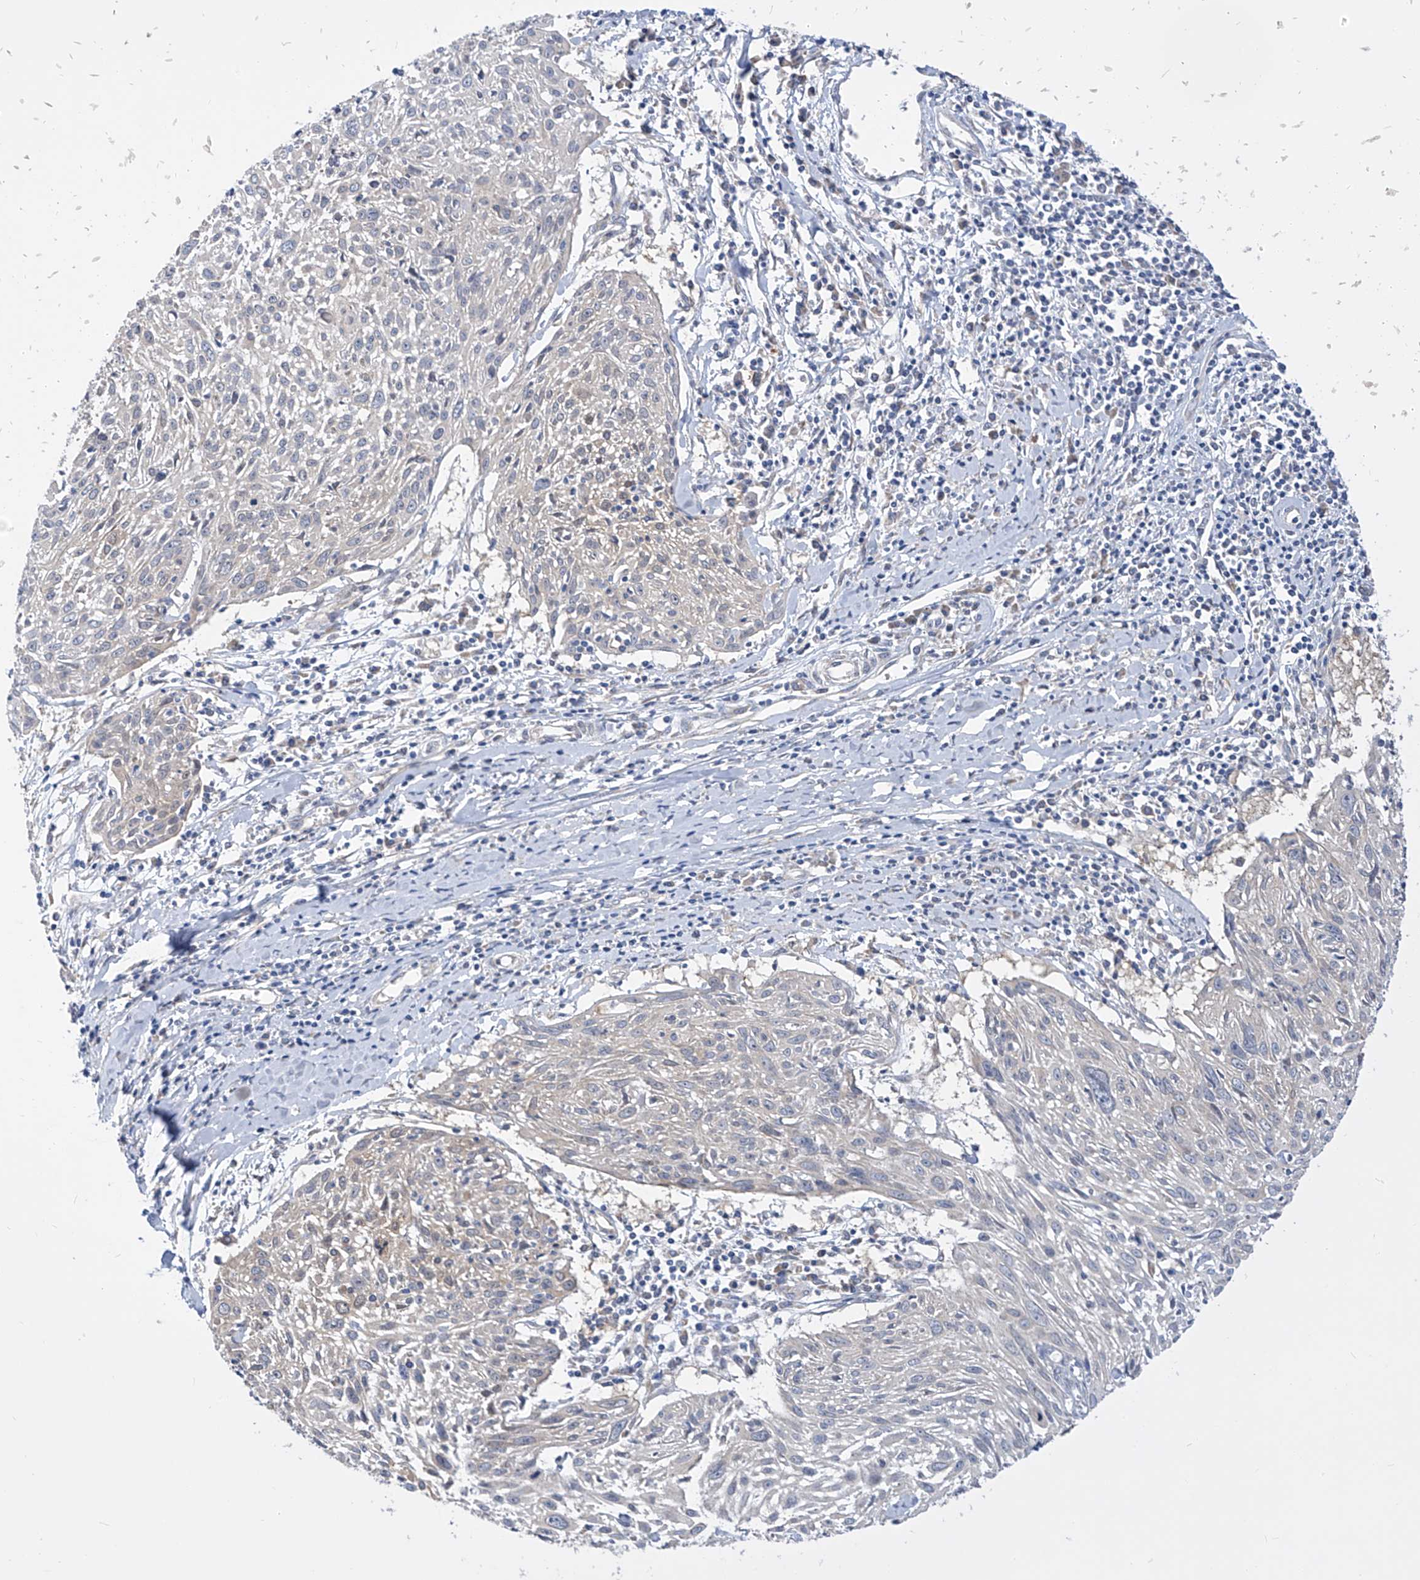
{"staining": {"intensity": "negative", "quantity": "none", "location": "none"}, "tissue": "cervical cancer", "cell_type": "Tumor cells", "image_type": "cancer", "snomed": [{"axis": "morphology", "description": "Squamous cell carcinoma, NOS"}, {"axis": "topography", "description": "Cervix"}], "caption": "The micrograph reveals no staining of tumor cells in squamous cell carcinoma (cervical).", "gene": "UFL1", "patient": {"sex": "female", "age": 51}}